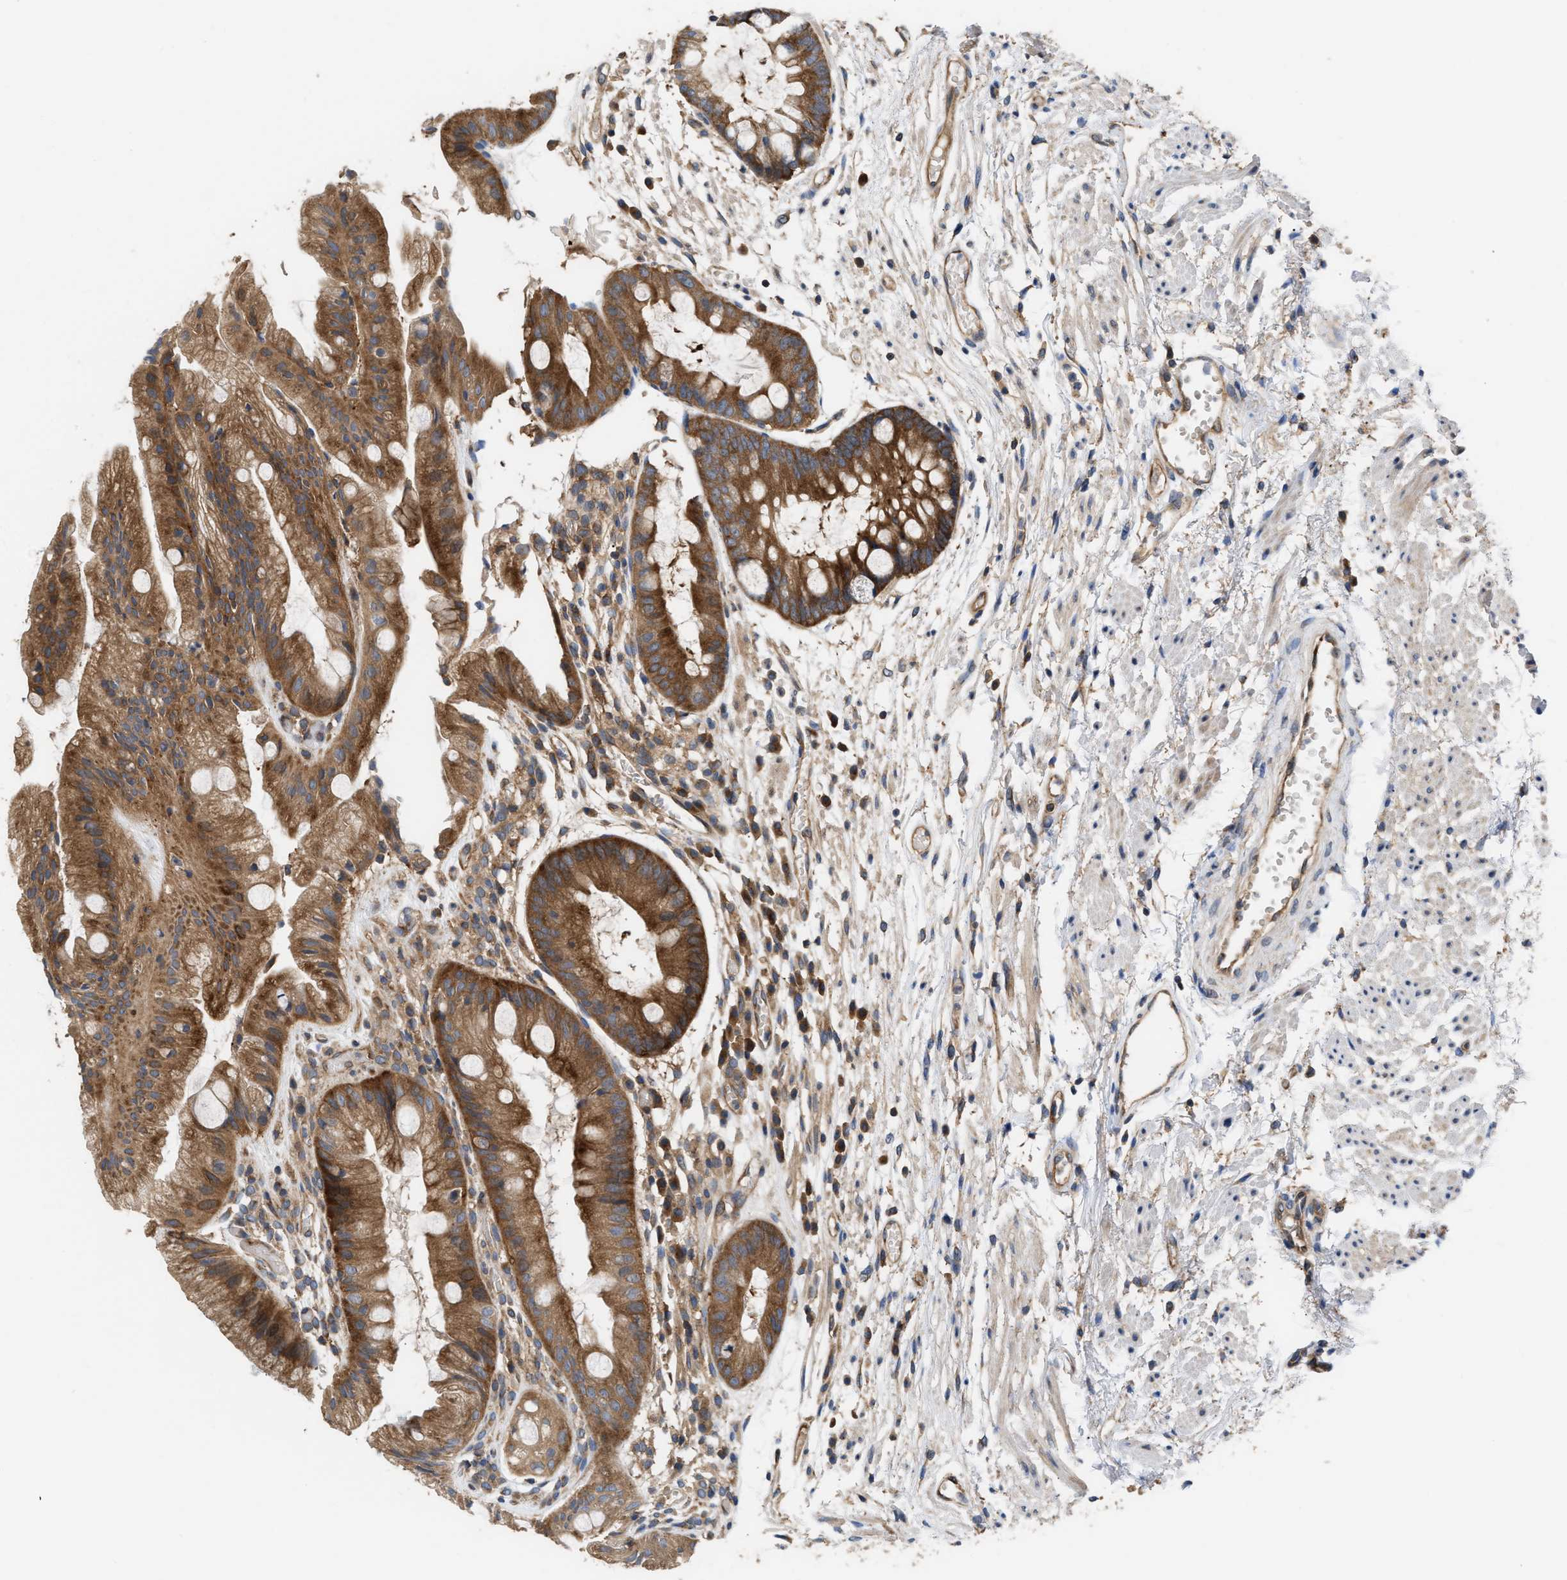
{"staining": {"intensity": "strong", "quantity": ">75%", "location": "cytoplasmic/membranous"}, "tissue": "stomach", "cell_type": "Glandular cells", "image_type": "normal", "snomed": [{"axis": "morphology", "description": "Normal tissue, NOS"}, {"axis": "topography", "description": "Stomach, upper"}], "caption": "An immunohistochemistry micrograph of normal tissue is shown. Protein staining in brown highlights strong cytoplasmic/membranous positivity in stomach within glandular cells. (brown staining indicates protein expression, while blue staining denotes nuclei).", "gene": "LAPTM4B", "patient": {"sex": "male", "age": 72}}